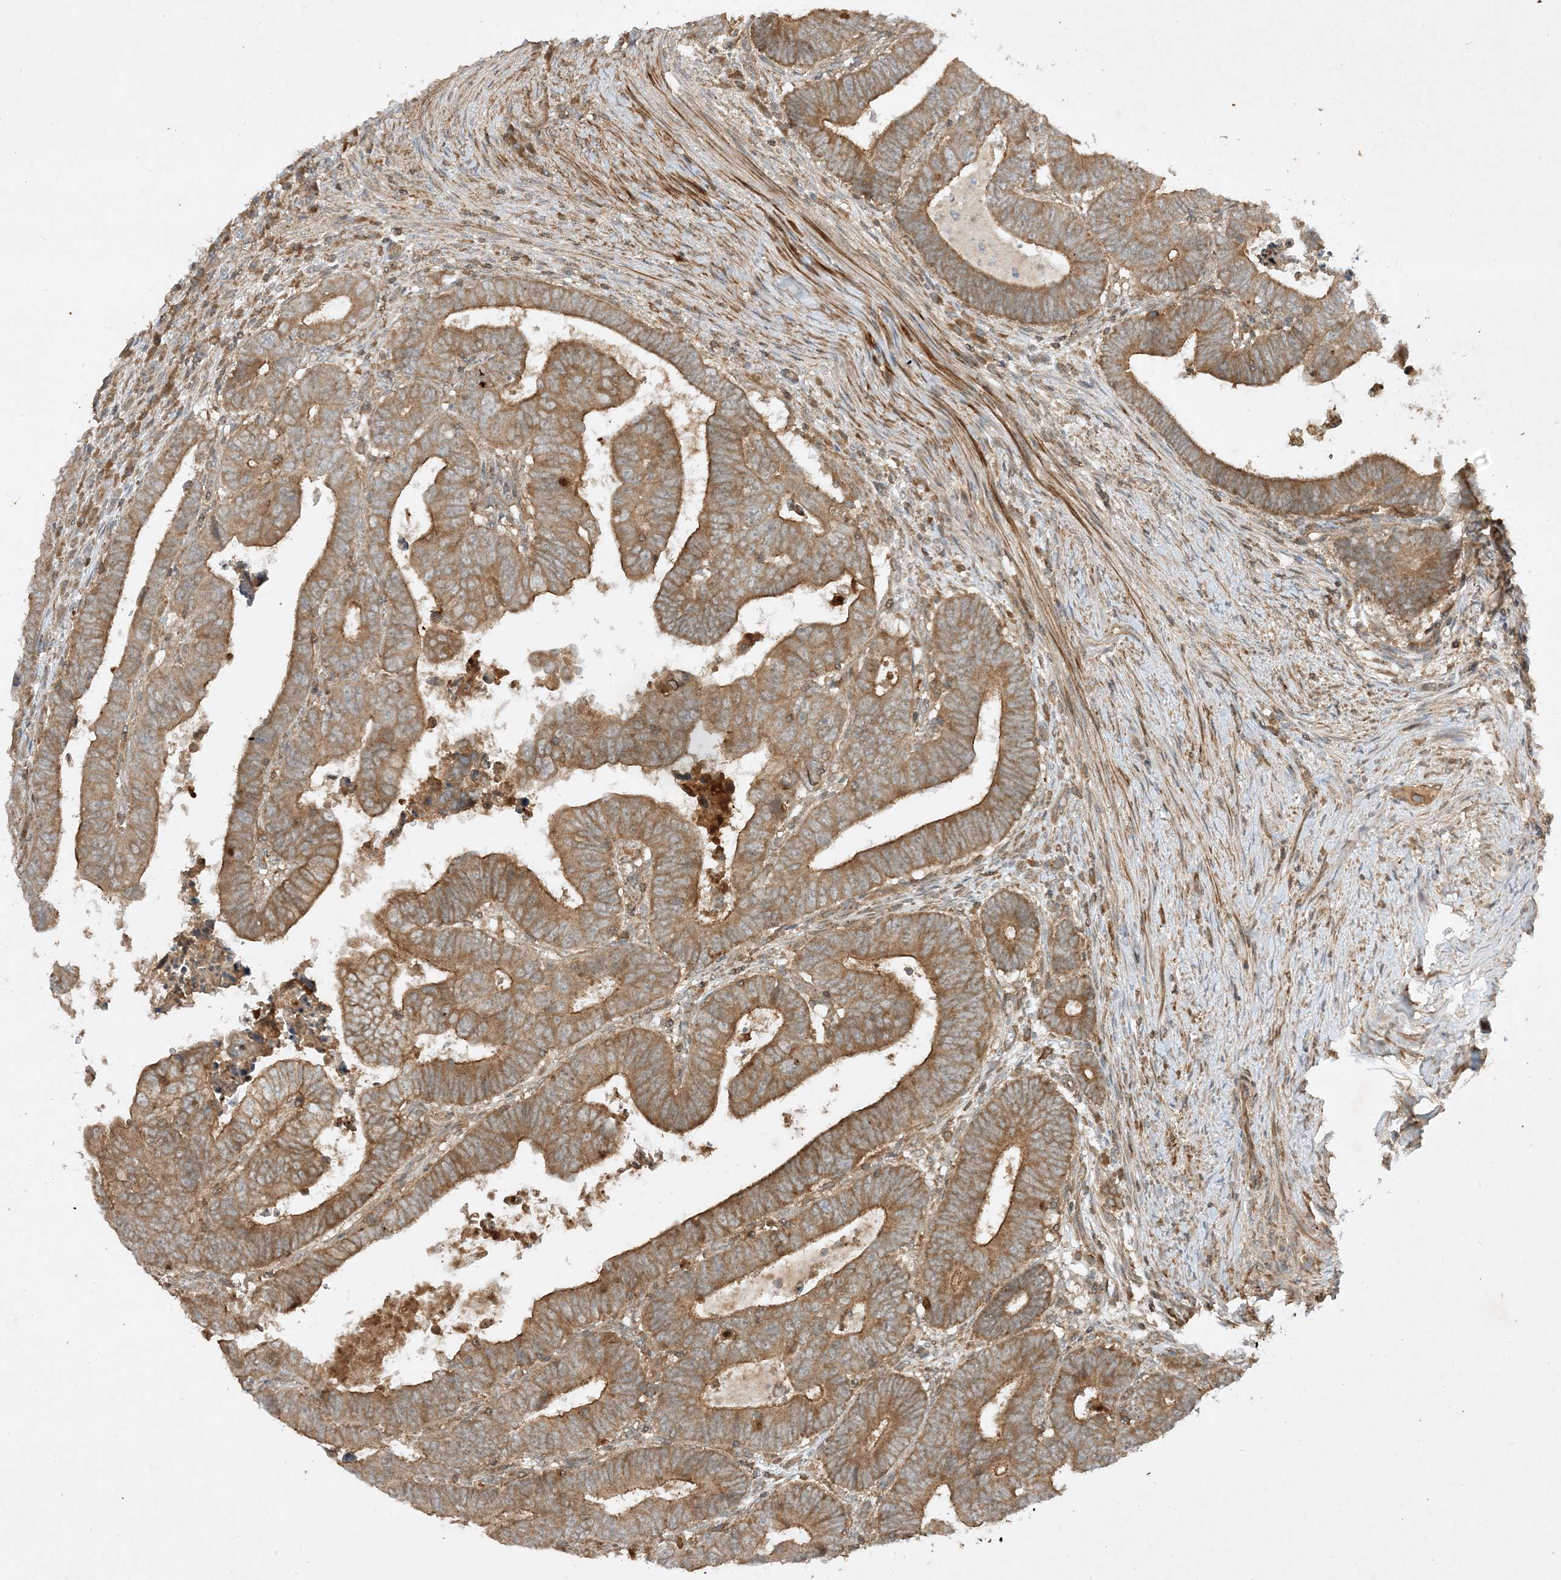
{"staining": {"intensity": "moderate", "quantity": ">75%", "location": "cytoplasmic/membranous"}, "tissue": "colorectal cancer", "cell_type": "Tumor cells", "image_type": "cancer", "snomed": [{"axis": "morphology", "description": "Normal tissue, NOS"}, {"axis": "morphology", "description": "Adenocarcinoma, NOS"}, {"axis": "topography", "description": "Rectum"}], "caption": "A photomicrograph of human colorectal cancer (adenocarcinoma) stained for a protein reveals moderate cytoplasmic/membranous brown staining in tumor cells.", "gene": "XRN1", "patient": {"sex": "female", "age": 65}}